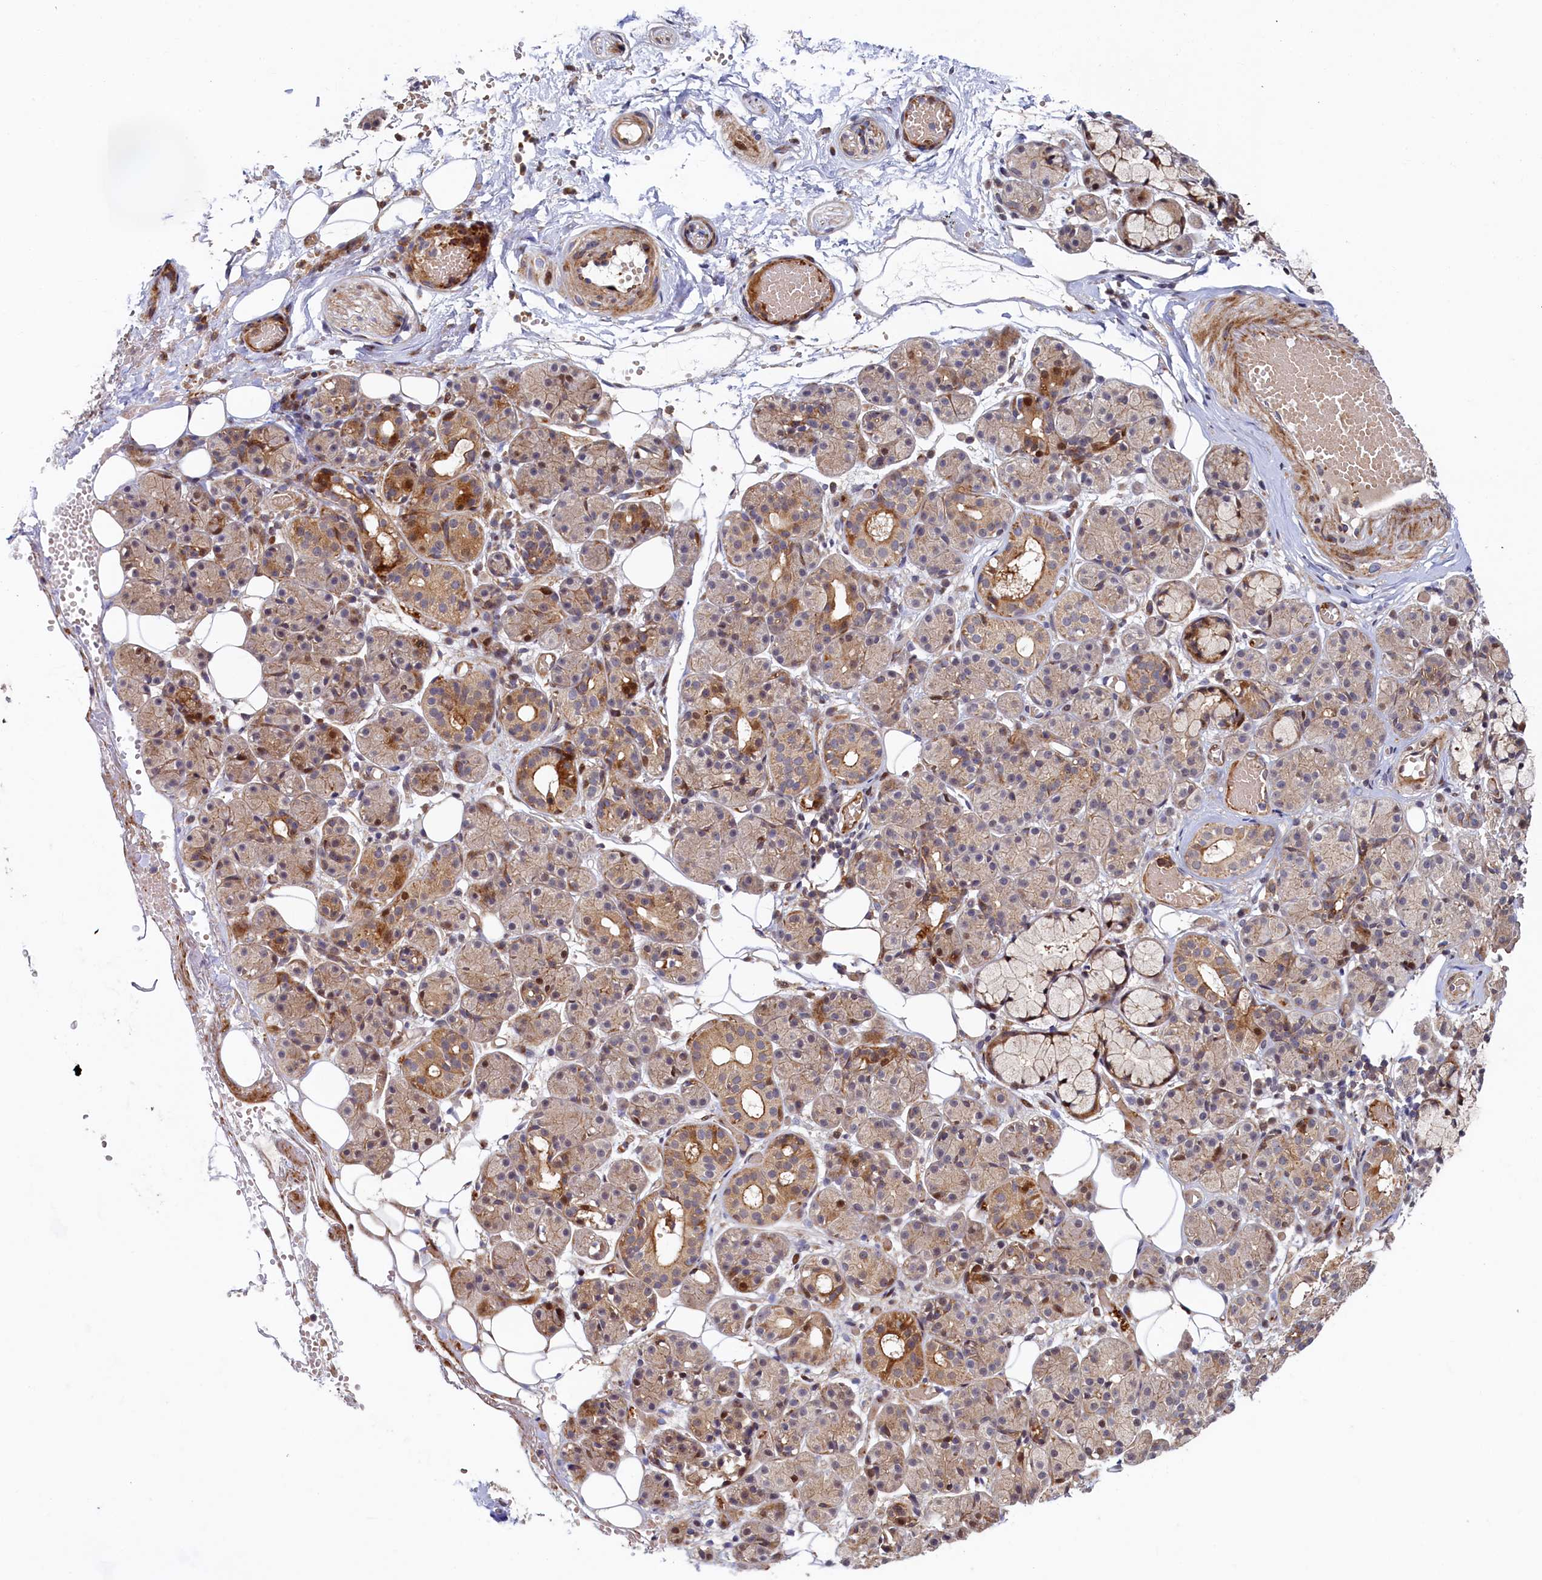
{"staining": {"intensity": "moderate", "quantity": "25%-75%", "location": "cytoplasmic/membranous"}, "tissue": "salivary gland", "cell_type": "Glandular cells", "image_type": "normal", "snomed": [{"axis": "morphology", "description": "Normal tissue, NOS"}, {"axis": "topography", "description": "Salivary gland"}], "caption": "Moderate cytoplasmic/membranous protein positivity is appreciated in about 25%-75% of glandular cells in salivary gland.", "gene": "PIK3C3", "patient": {"sex": "male", "age": 63}}